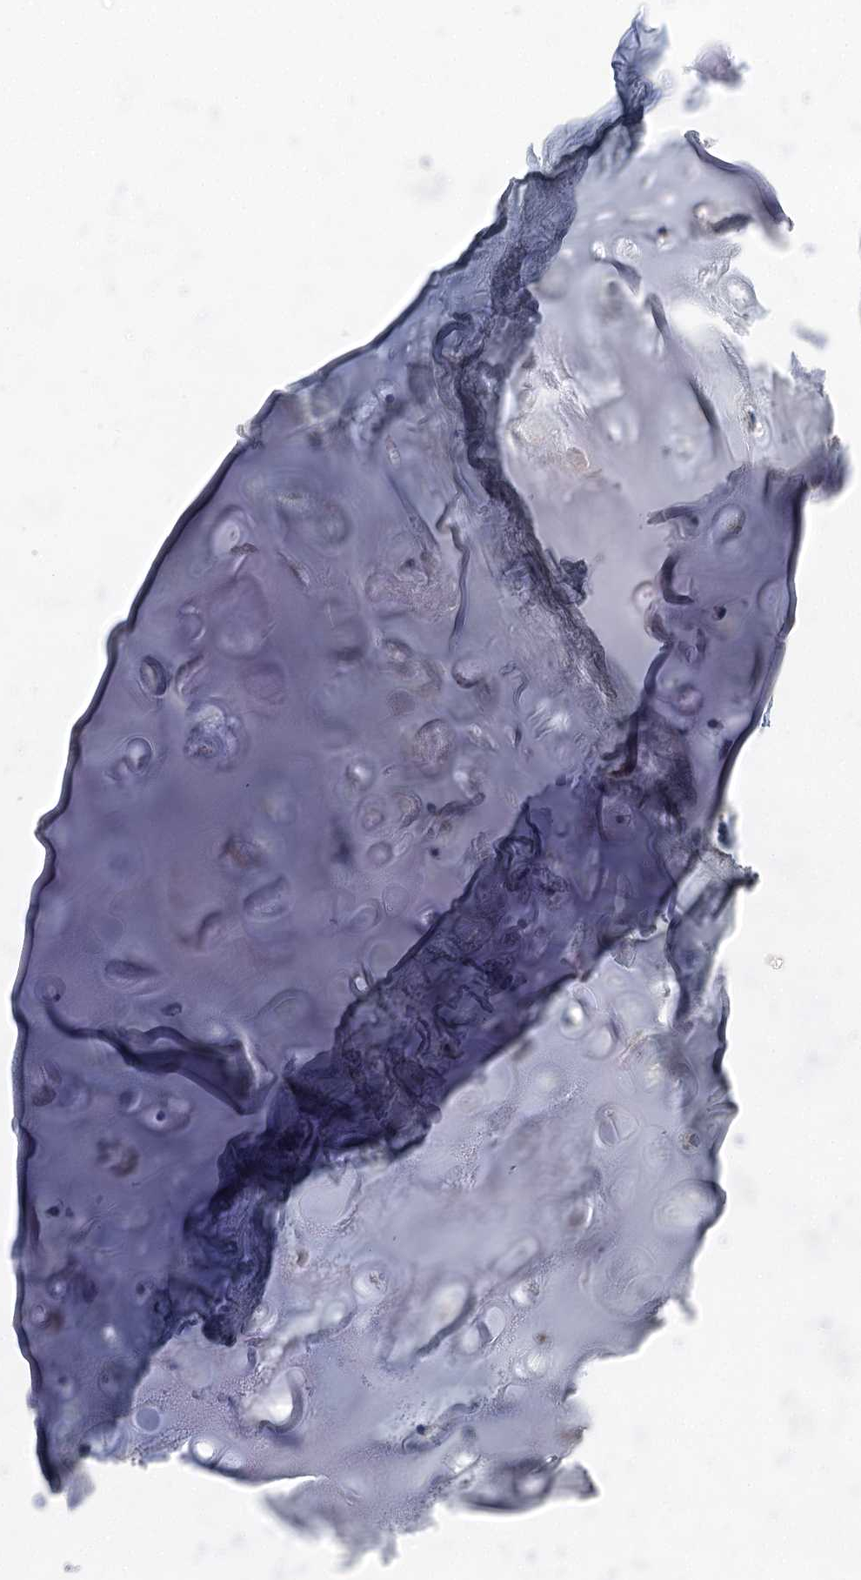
{"staining": {"intensity": "negative", "quantity": "none", "location": "none"}, "tissue": "adipose tissue", "cell_type": "Adipocytes", "image_type": "normal", "snomed": [{"axis": "morphology", "description": "Normal tissue, NOS"}, {"axis": "topography", "description": "Cartilage tissue"}, {"axis": "topography", "description": "Bronchus"}], "caption": "There is no significant positivity in adipocytes of adipose tissue. (Brightfield microscopy of DAB immunohistochemistry at high magnification).", "gene": "WDR74", "patient": {"sex": "female", "age": 73}}